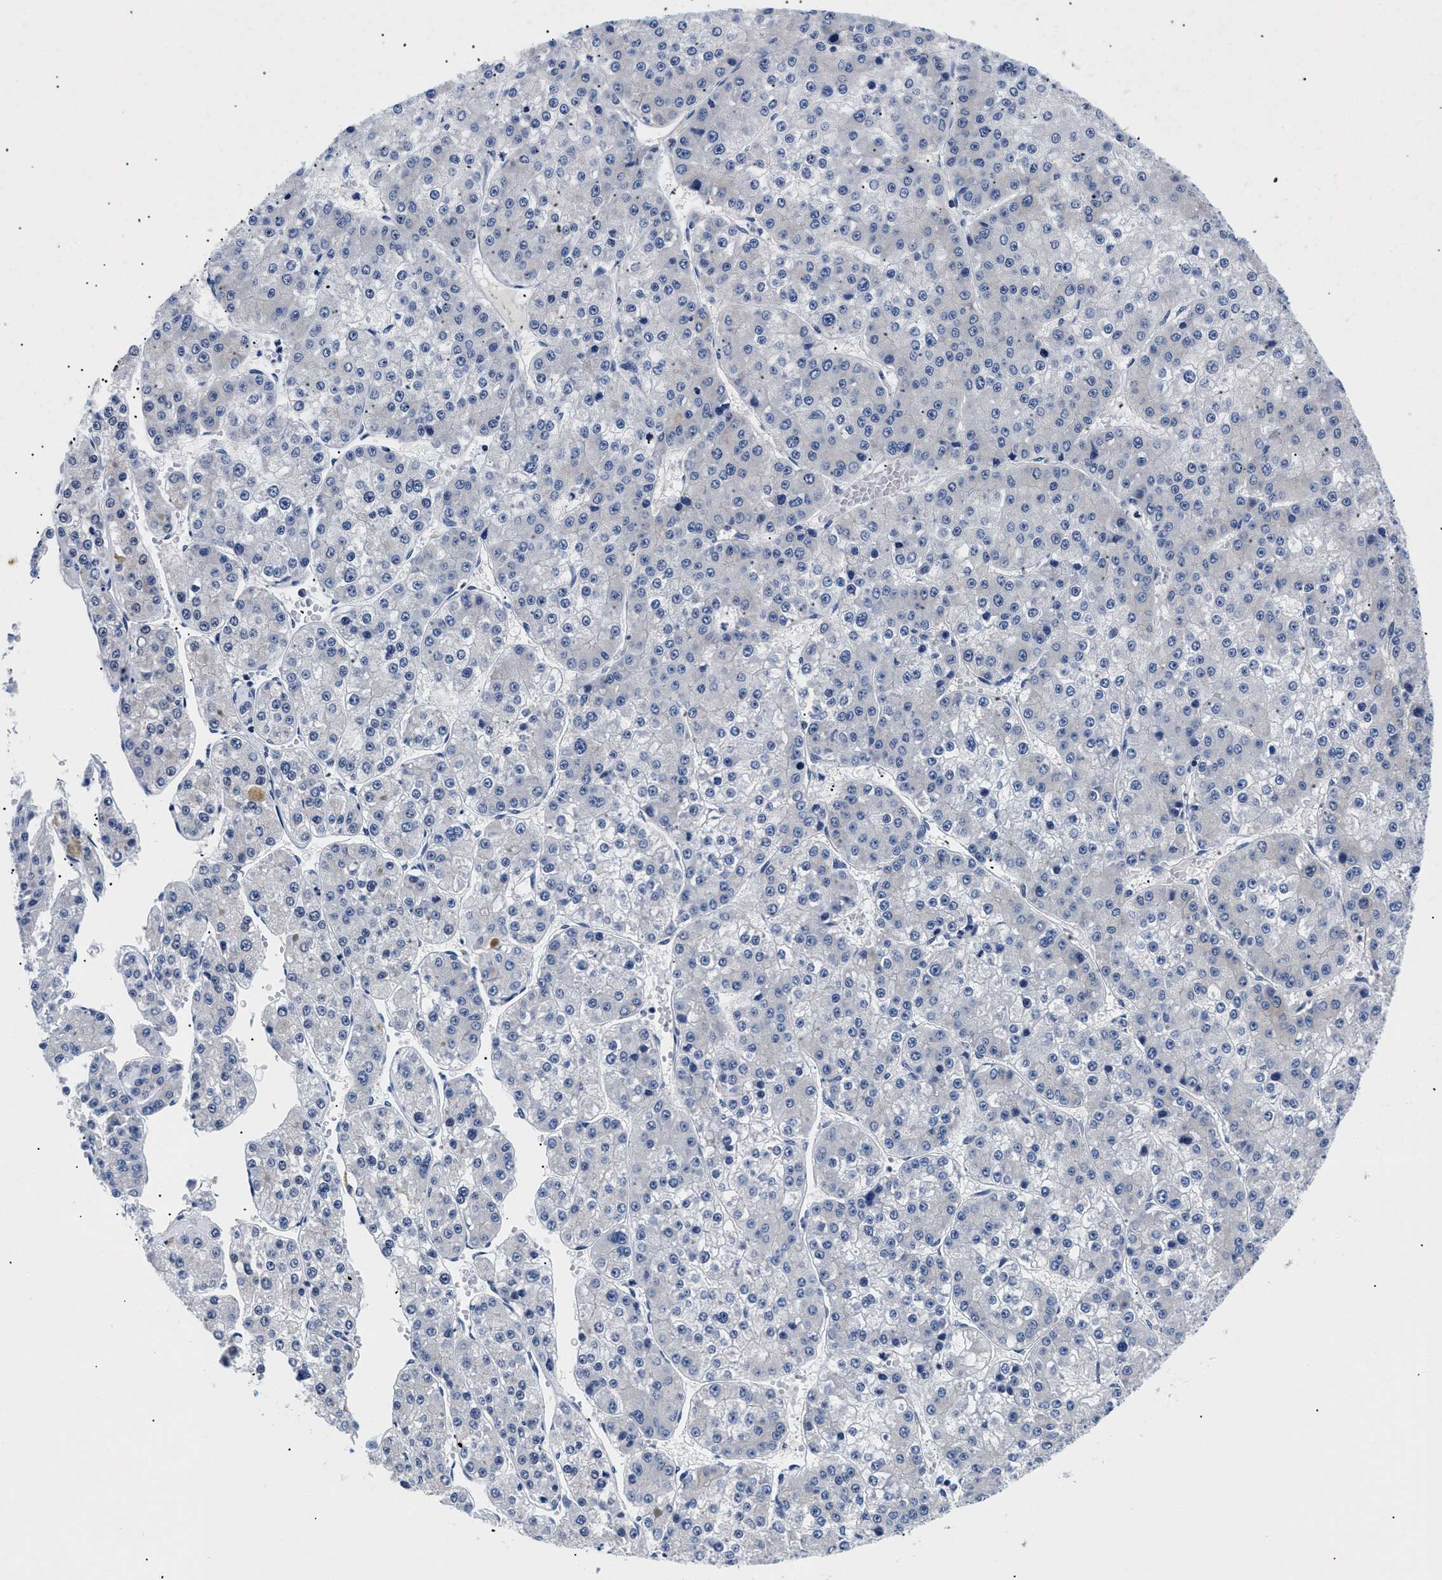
{"staining": {"intensity": "negative", "quantity": "none", "location": "none"}, "tissue": "liver cancer", "cell_type": "Tumor cells", "image_type": "cancer", "snomed": [{"axis": "morphology", "description": "Carcinoma, Hepatocellular, NOS"}, {"axis": "topography", "description": "Liver"}], "caption": "Liver hepatocellular carcinoma was stained to show a protein in brown. There is no significant staining in tumor cells.", "gene": "MEA1", "patient": {"sex": "female", "age": 73}}